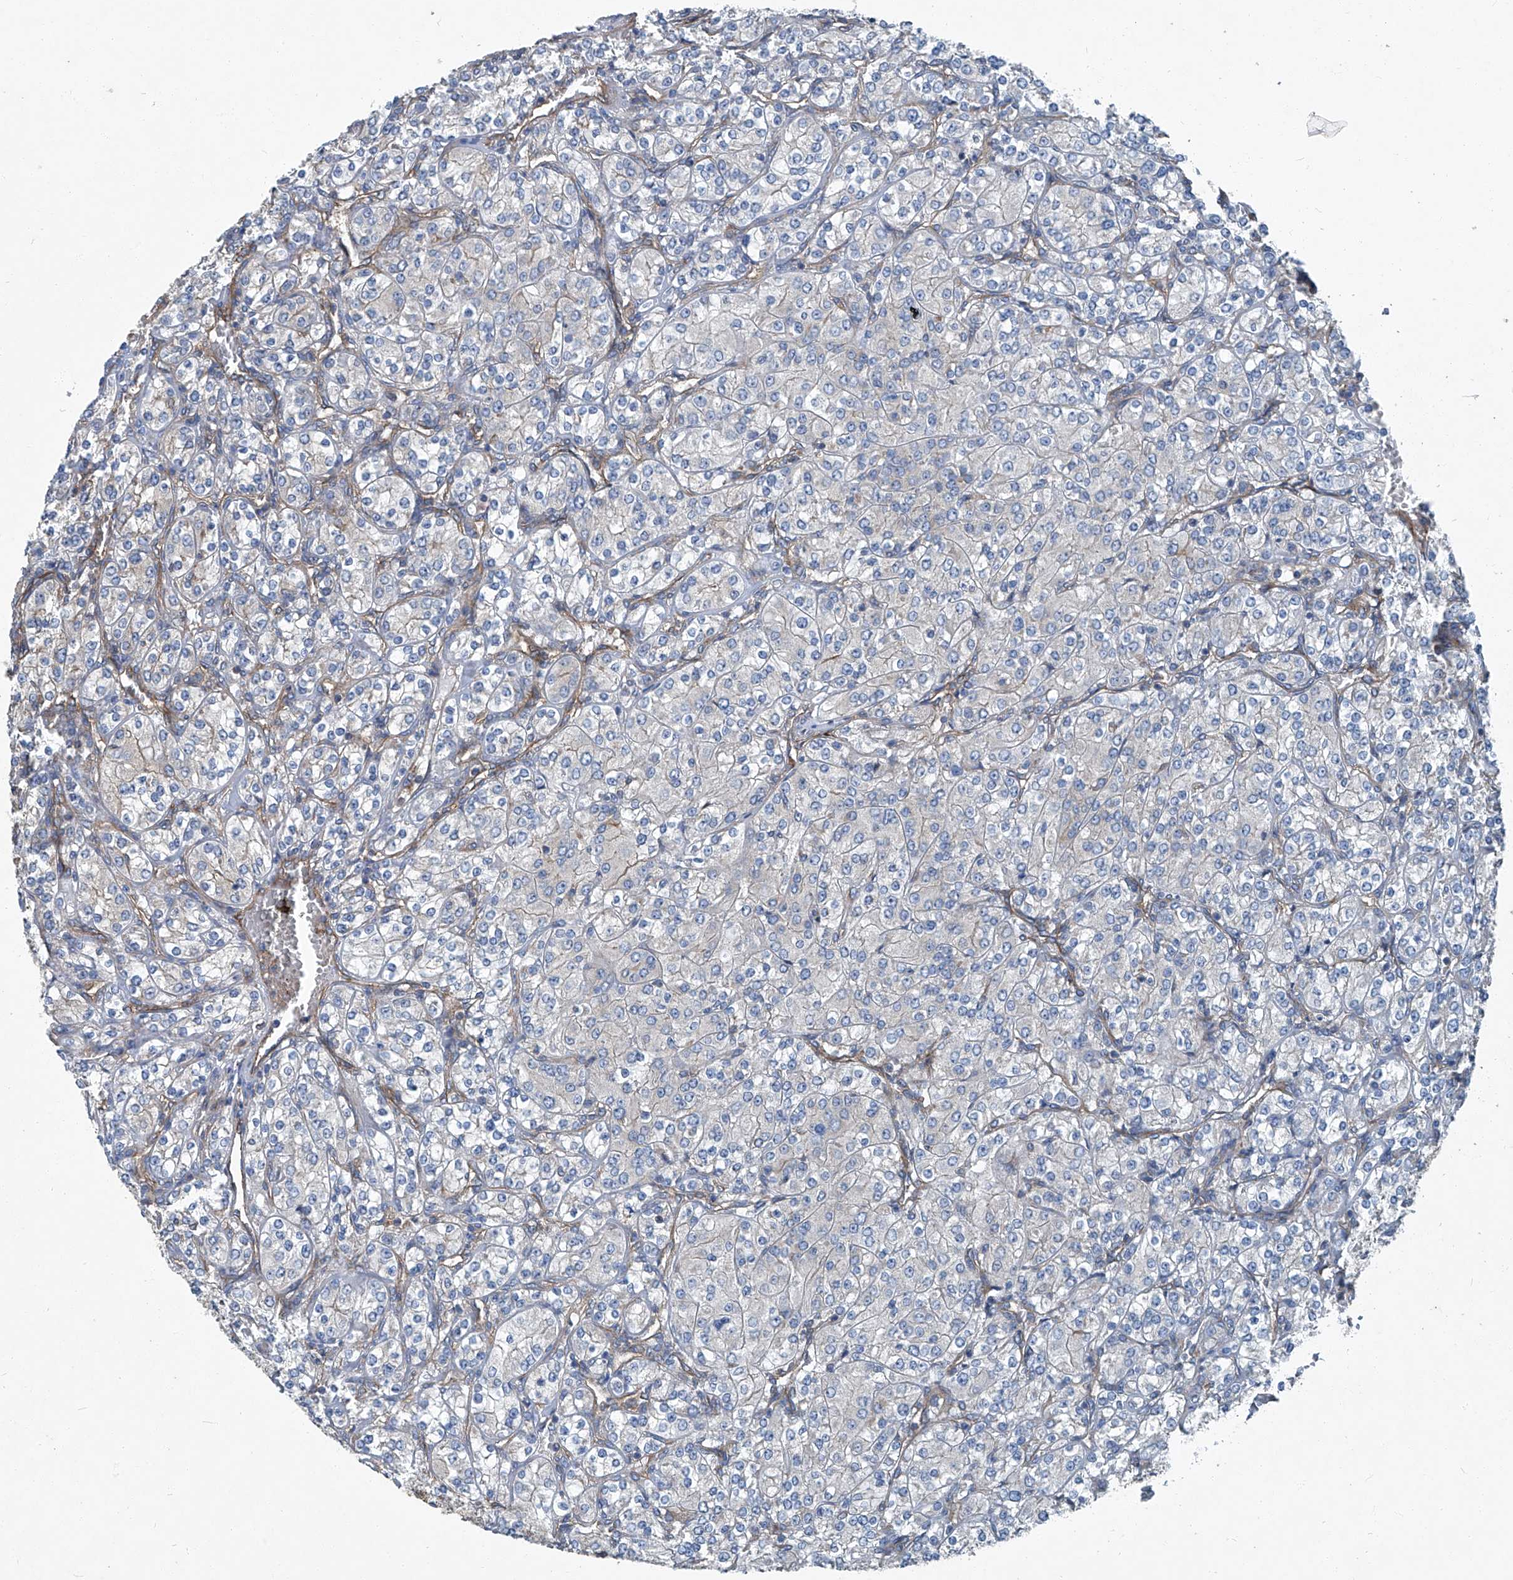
{"staining": {"intensity": "negative", "quantity": "none", "location": "none"}, "tissue": "renal cancer", "cell_type": "Tumor cells", "image_type": "cancer", "snomed": [{"axis": "morphology", "description": "Adenocarcinoma, NOS"}, {"axis": "topography", "description": "Kidney"}], "caption": "Immunohistochemistry photomicrograph of adenocarcinoma (renal) stained for a protein (brown), which displays no staining in tumor cells.", "gene": "PIGH", "patient": {"sex": "male", "age": 77}}